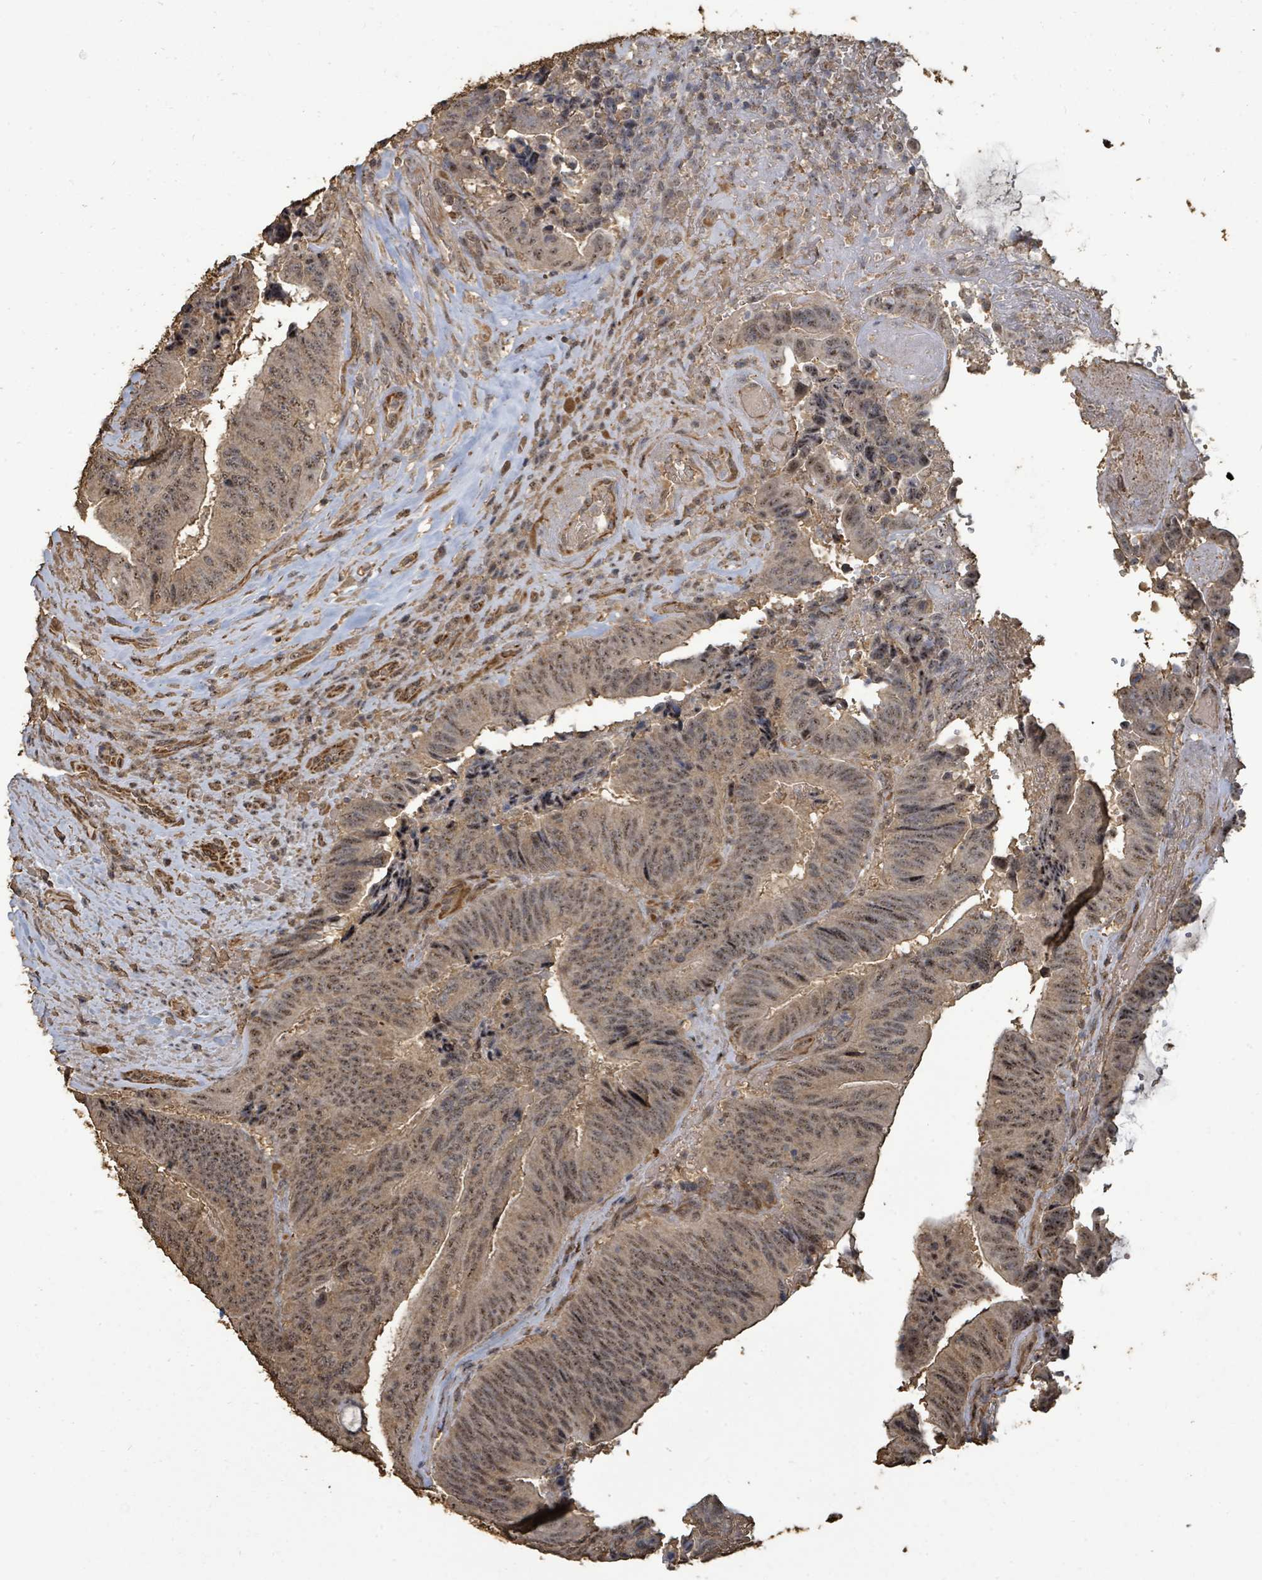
{"staining": {"intensity": "moderate", "quantity": ">75%", "location": "cytoplasmic/membranous,nuclear"}, "tissue": "colorectal cancer", "cell_type": "Tumor cells", "image_type": "cancer", "snomed": [{"axis": "morphology", "description": "Adenocarcinoma, NOS"}, {"axis": "topography", "description": "Rectum"}], "caption": "DAB immunohistochemical staining of human adenocarcinoma (colorectal) demonstrates moderate cytoplasmic/membranous and nuclear protein expression in about >75% of tumor cells. The protein of interest is shown in brown color, while the nuclei are stained blue.", "gene": "C6orf52", "patient": {"sex": "male", "age": 72}}